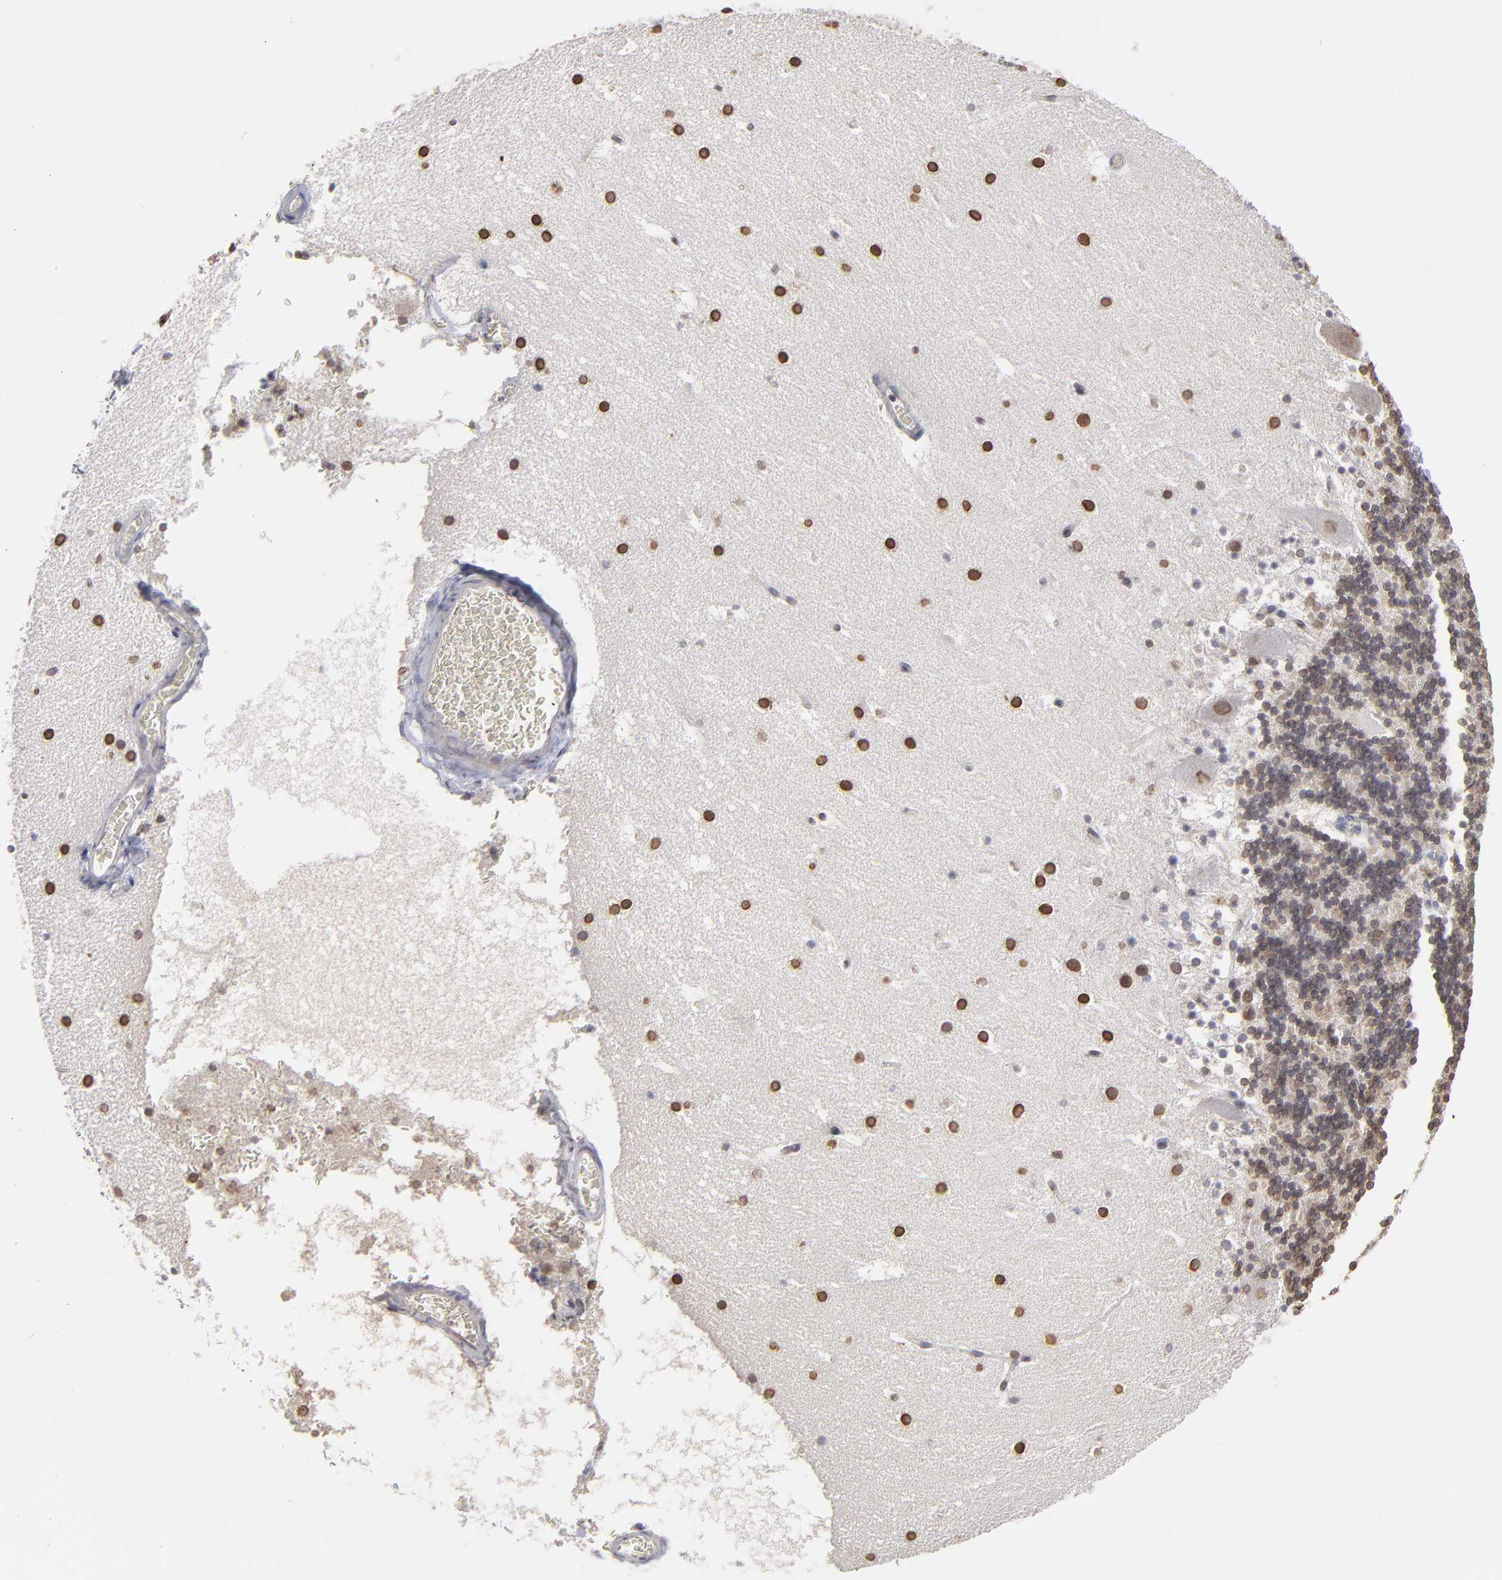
{"staining": {"intensity": "moderate", "quantity": "25%-75%", "location": "cytoplasmic/membranous,nuclear"}, "tissue": "cerebellum", "cell_type": "Cells in granular layer", "image_type": "normal", "snomed": [{"axis": "morphology", "description": "Normal tissue, NOS"}, {"axis": "topography", "description": "Cerebellum"}], "caption": "Moderate cytoplasmic/membranous,nuclear positivity is appreciated in approximately 25%-75% of cells in granular layer in benign cerebellum.", "gene": "CEP97", "patient": {"sex": "male", "age": 45}}